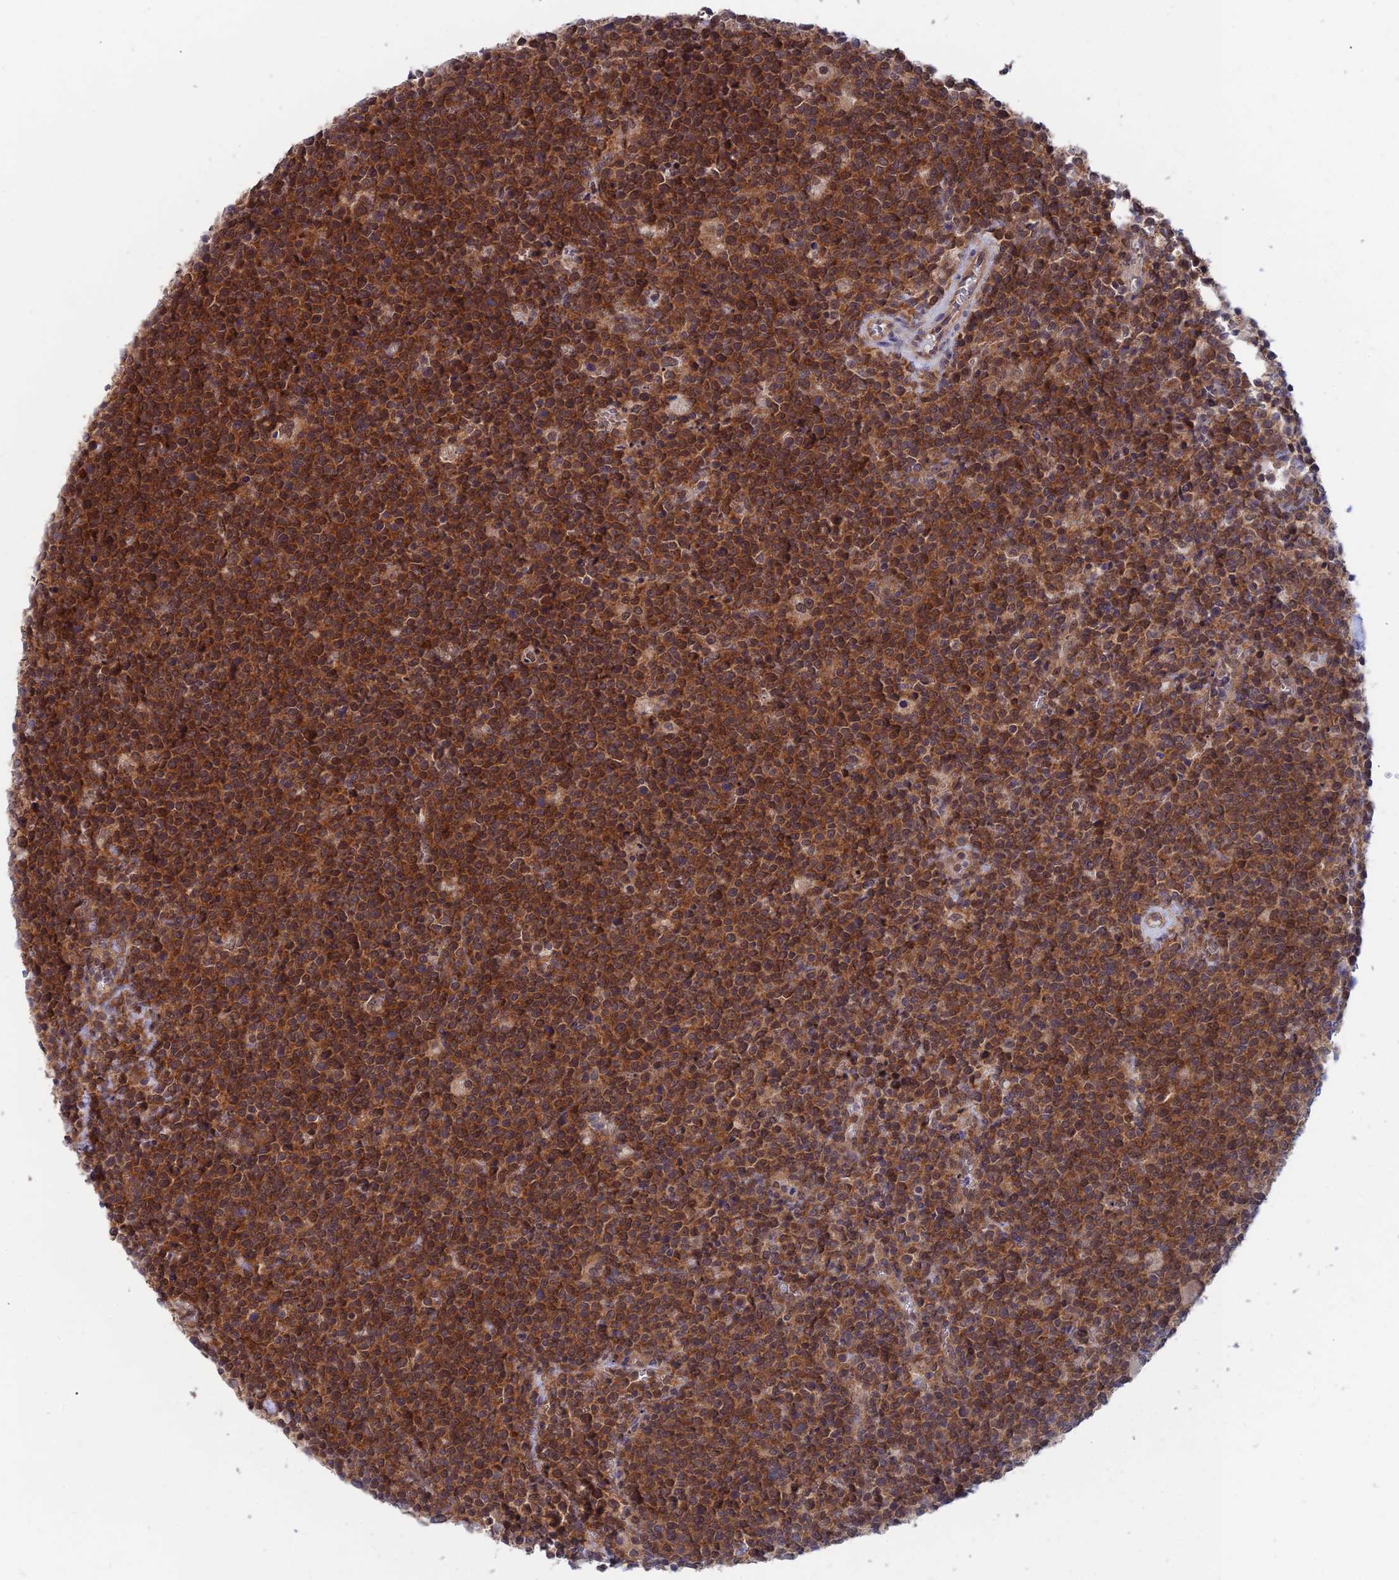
{"staining": {"intensity": "strong", "quantity": ">75%", "location": "cytoplasmic/membranous,nuclear"}, "tissue": "lymphoma", "cell_type": "Tumor cells", "image_type": "cancer", "snomed": [{"axis": "morphology", "description": "Malignant lymphoma, non-Hodgkin's type, High grade"}, {"axis": "topography", "description": "Lymph node"}], "caption": "Immunohistochemistry of human lymphoma exhibits high levels of strong cytoplasmic/membranous and nuclear staining in about >75% of tumor cells. Ihc stains the protein in brown and the nuclei are stained blue.", "gene": "IGBP1", "patient": {"sex": "male", "age": 61}}